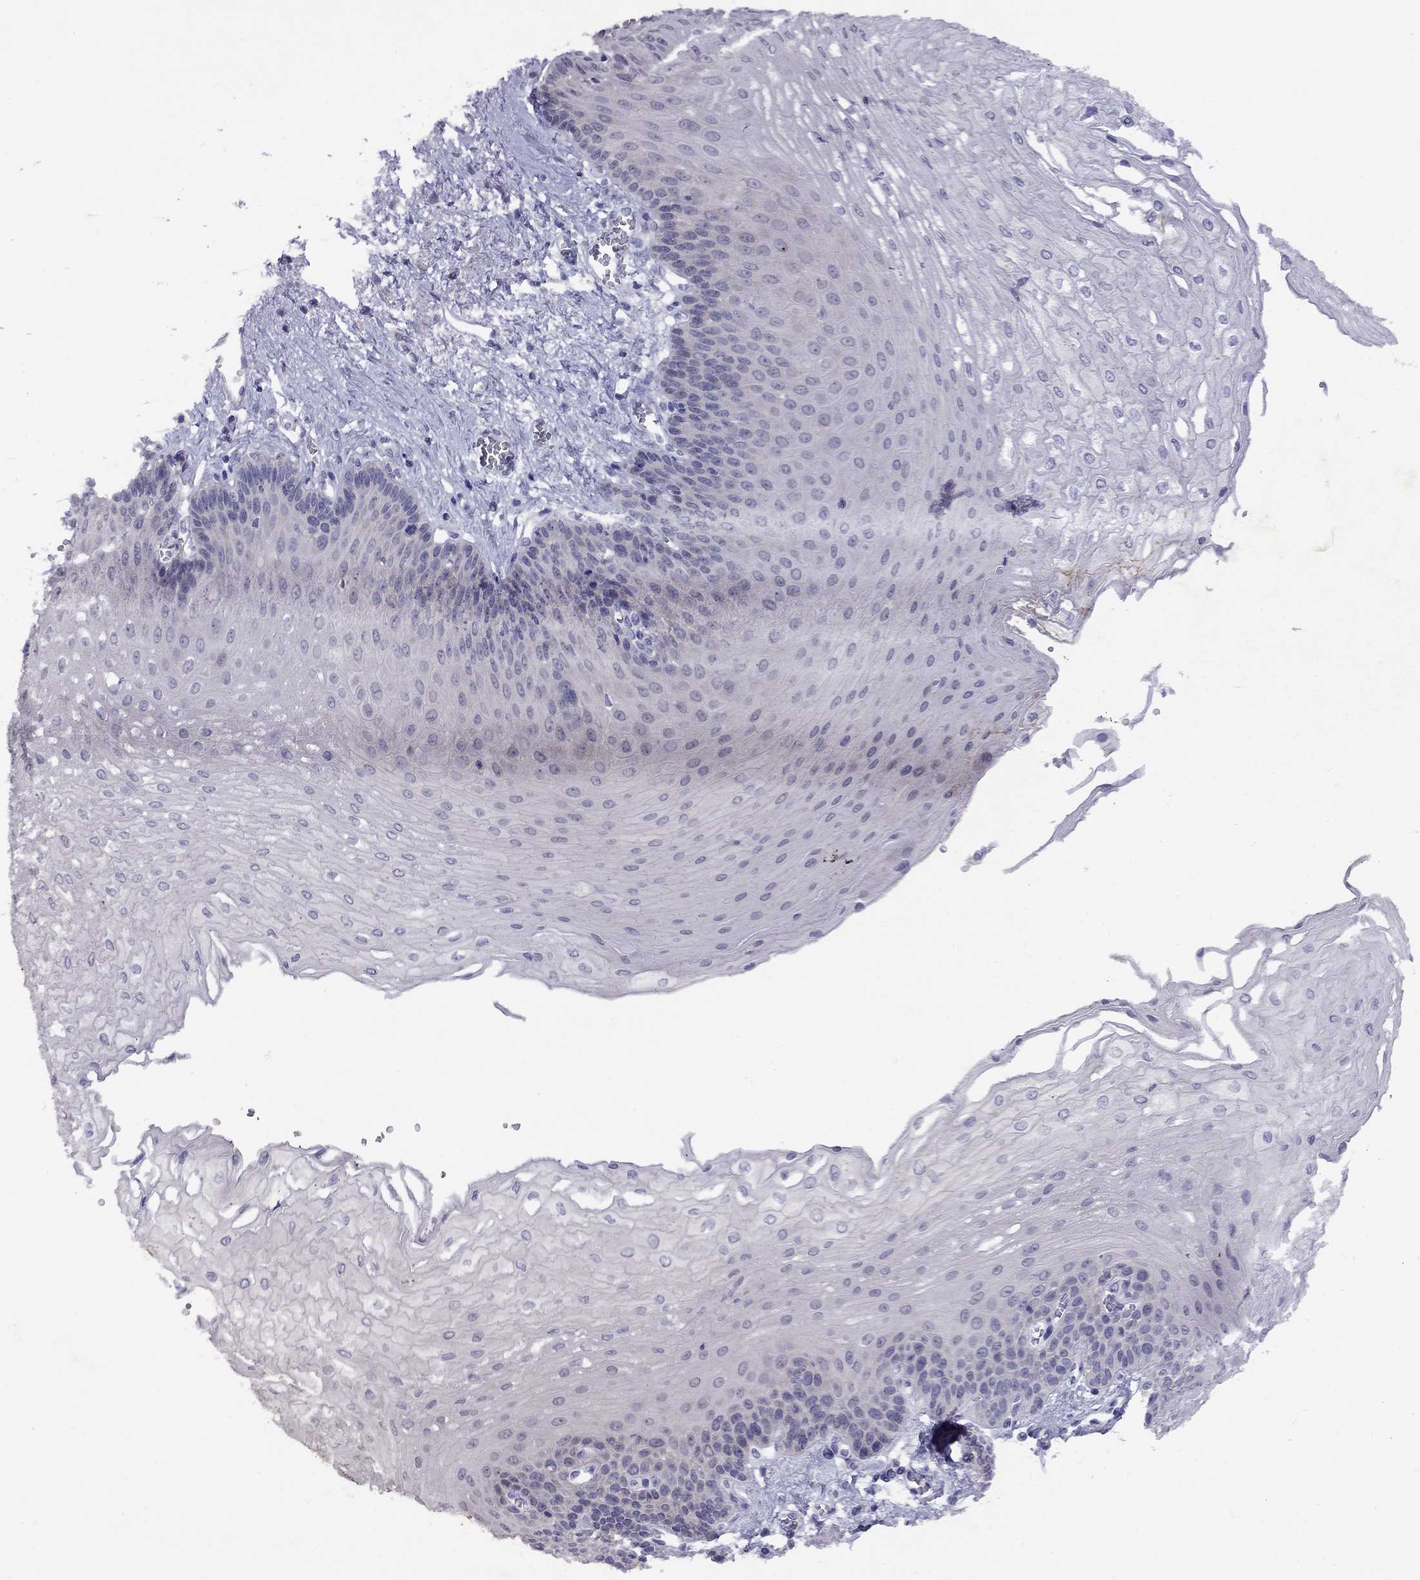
{"staining": {"intensity": "negative", "quantity": "none", "location": "none"}, "tissue": "esophagus", "cell_type": "Squamous epithelial cells", "image_type": "normal", "snomed": [{"axis": "morphology", "description": "Normal tissue, NOS"}, {"axis": "topography", "description": "Esophagus"}], "caption": "A micrograph of esophagus stained for a protein displays no brown staining in squamous epithelial cells. (Brightfield microscopy of DAB immunohistochemistry (IHC) at high magnification).", "gene": "GNAT3", "patient": {"sex": "female", "age": 62}}